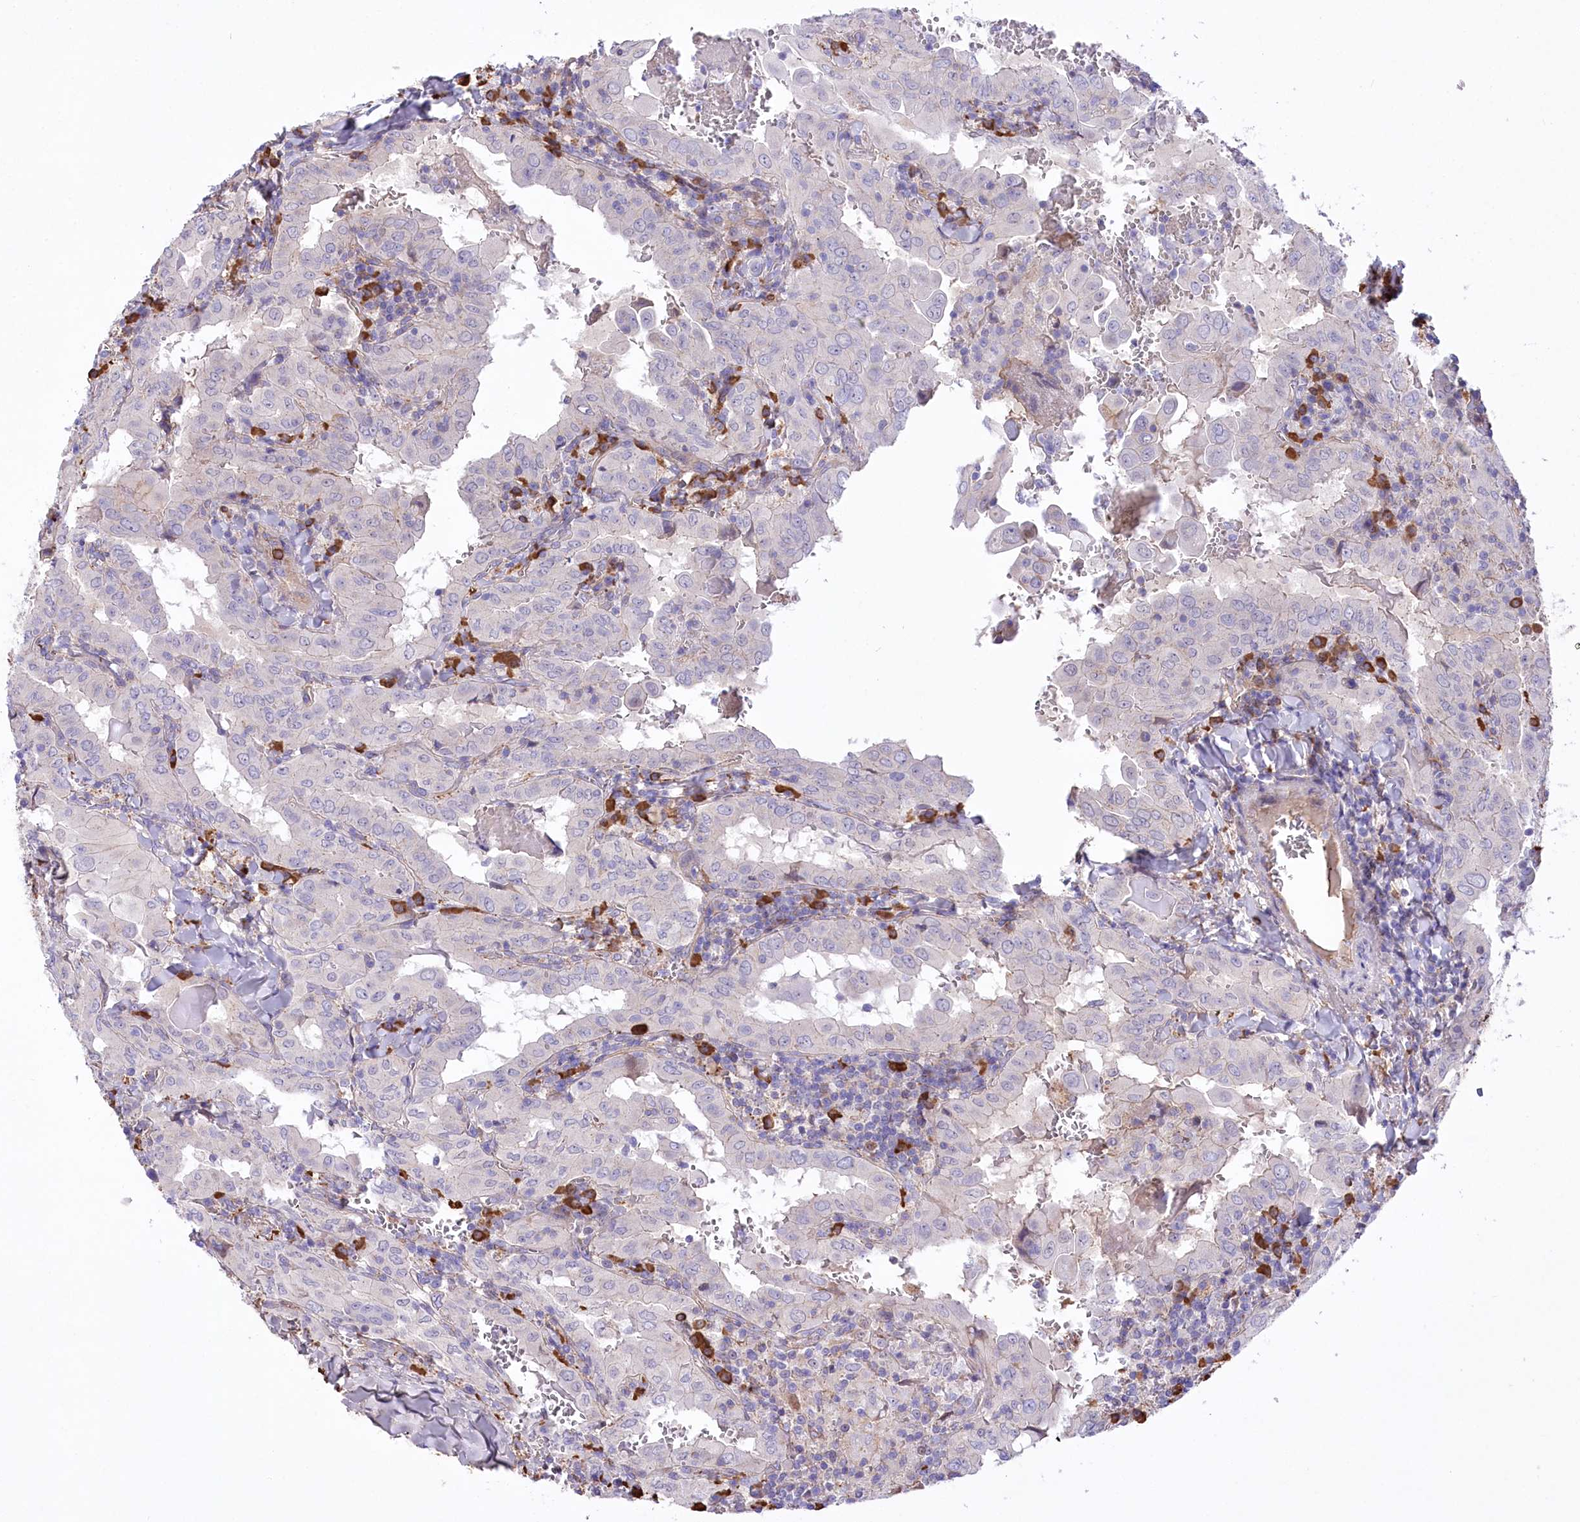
{"staining": {"intensity": "negative", "quantity": "none", "location": "none"}, "tissue": "thyroid cancer", "cell_type": "Tumor cells", "image_type": "cancer", "snomed": [{"axis": "morphology", "description": "Papillary adenocarcinoma, NOS"}, {"axis": "topography", "description": "Thyroid gland"}], "caption": "Tumor cells show no significant protein staining in thyroid cancer.", "gene": "CEP164", "patient": {"sex": "female", "age": 72}}